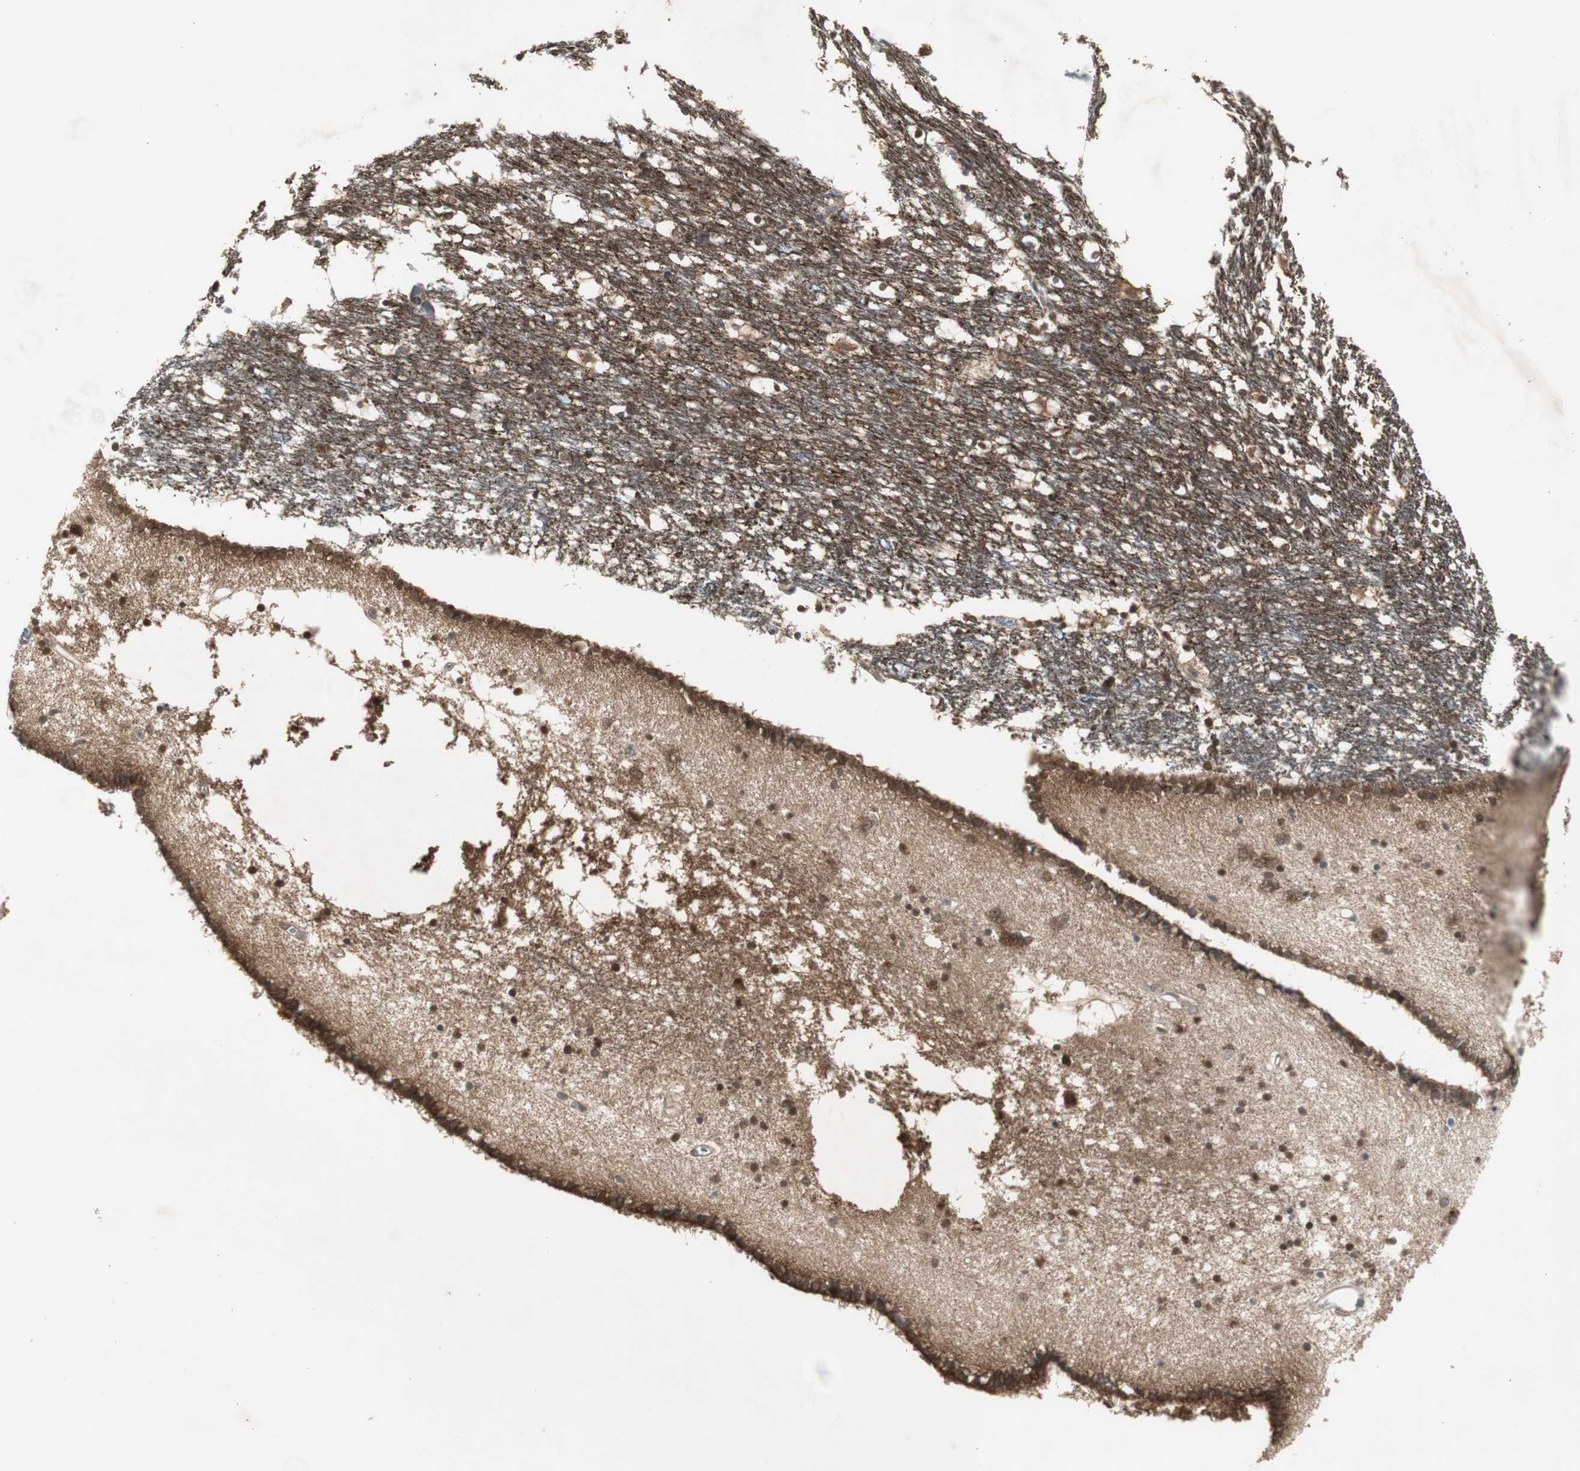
{"staining": {"intensity": "weak", "quantity": "25%-75%", "location": "cytoplasmic/membranous"}, "tissue": "caudate", "cell_type": "Glial cells", "image_type": "normal", "snomed": [{"axis": "morphology", "description": "Normal tissue, NOS"}, {"axis": "topography", "description": "Lateral ventricle wall"}], "caption": "IHC (DAB) staining of normal human caudate exhibits weak cytoplasmic/membranous protein staining in approximately 25%-75% of glial cells.", "gene": "MAPRE3", "patient": {"sex": "male", "age": 45}}